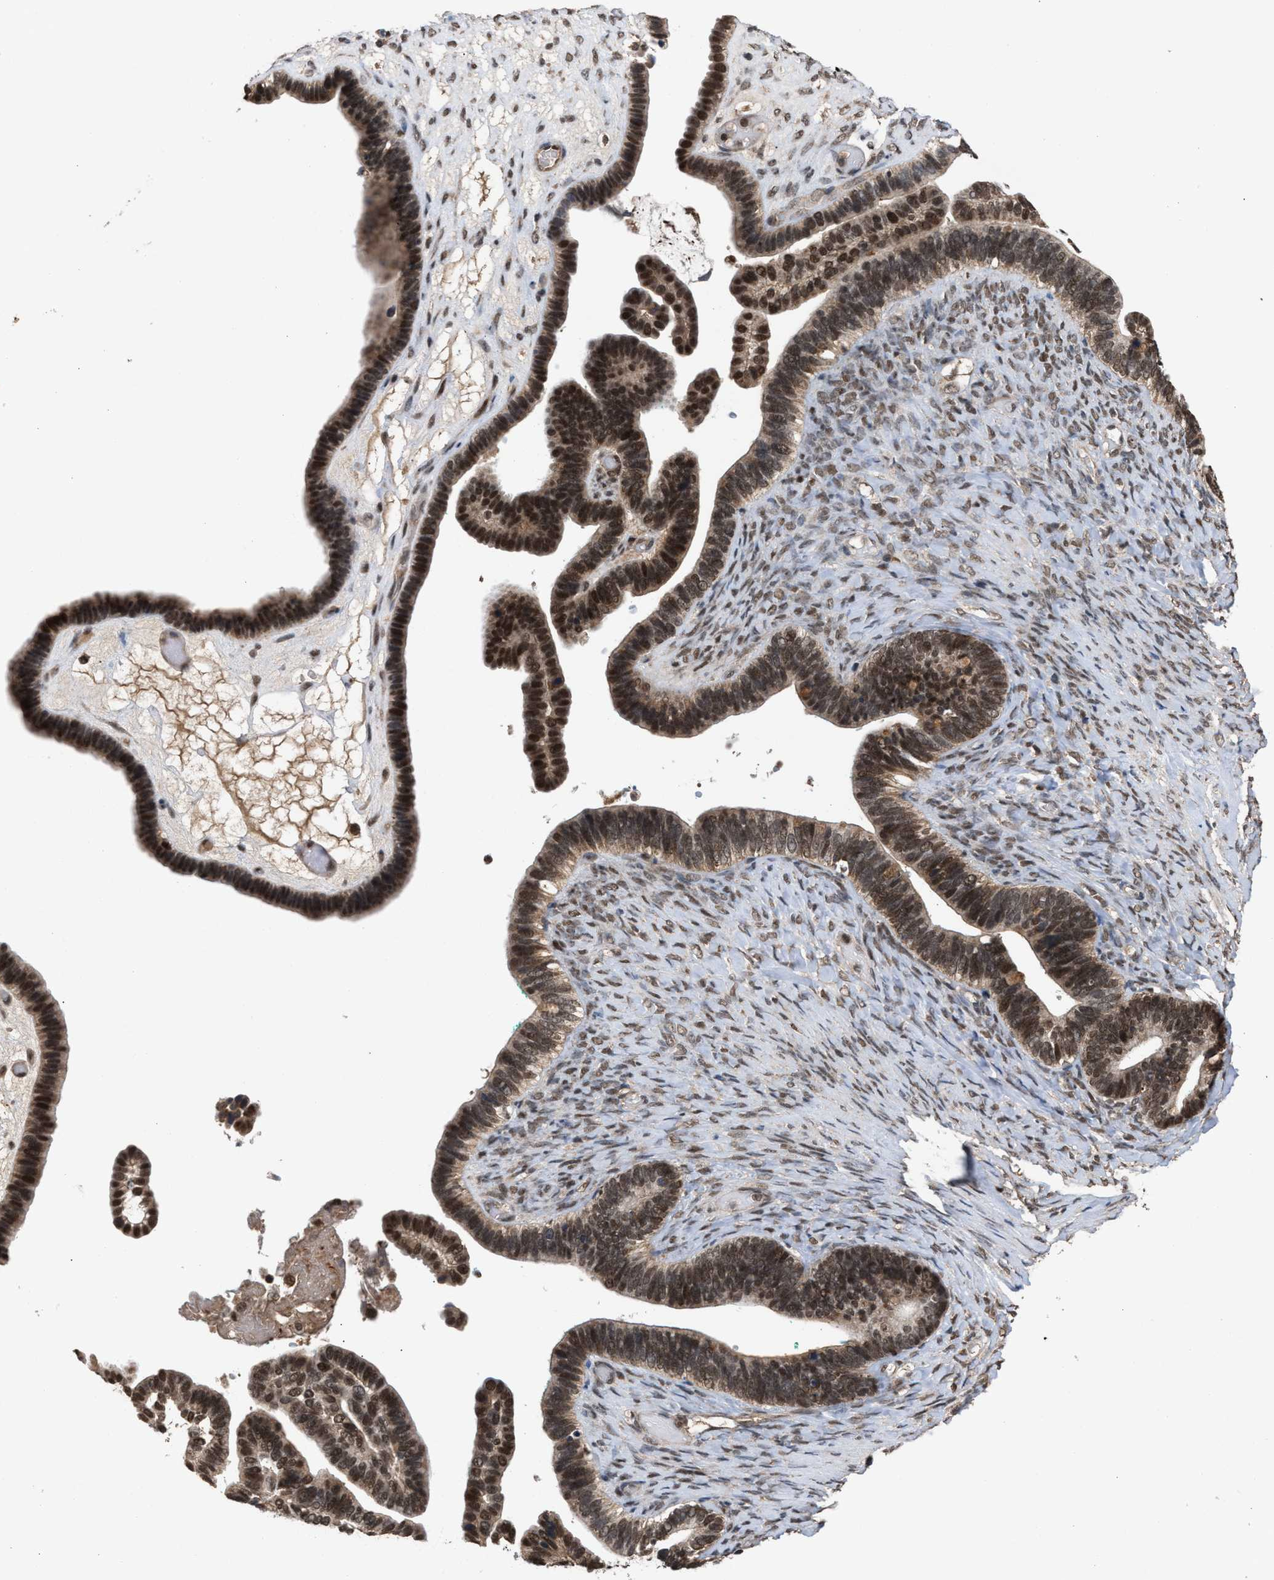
{"staining": {"intensity": "strong", "quantity": ">75%", "location": "cytoplasmic/membranous,nuclear"}, "tissue": "ovarian cancer", "cell_type": "Tumor cells", "image_type": "cancer", "snomed": [{"axis": "morphology", "description": "Cystadenocarcinoma, serous, NOS"}, {"axis": "topography", "description": "Ovary"}], "caption": "Ovarian serous cystadenocarcinoma stained for a protein shows strong cytoplasmic/membranous and nuclear positivity in tumor cells.", "gene": "C9orf78", "patient": {"sex": "female", "age": 56}}